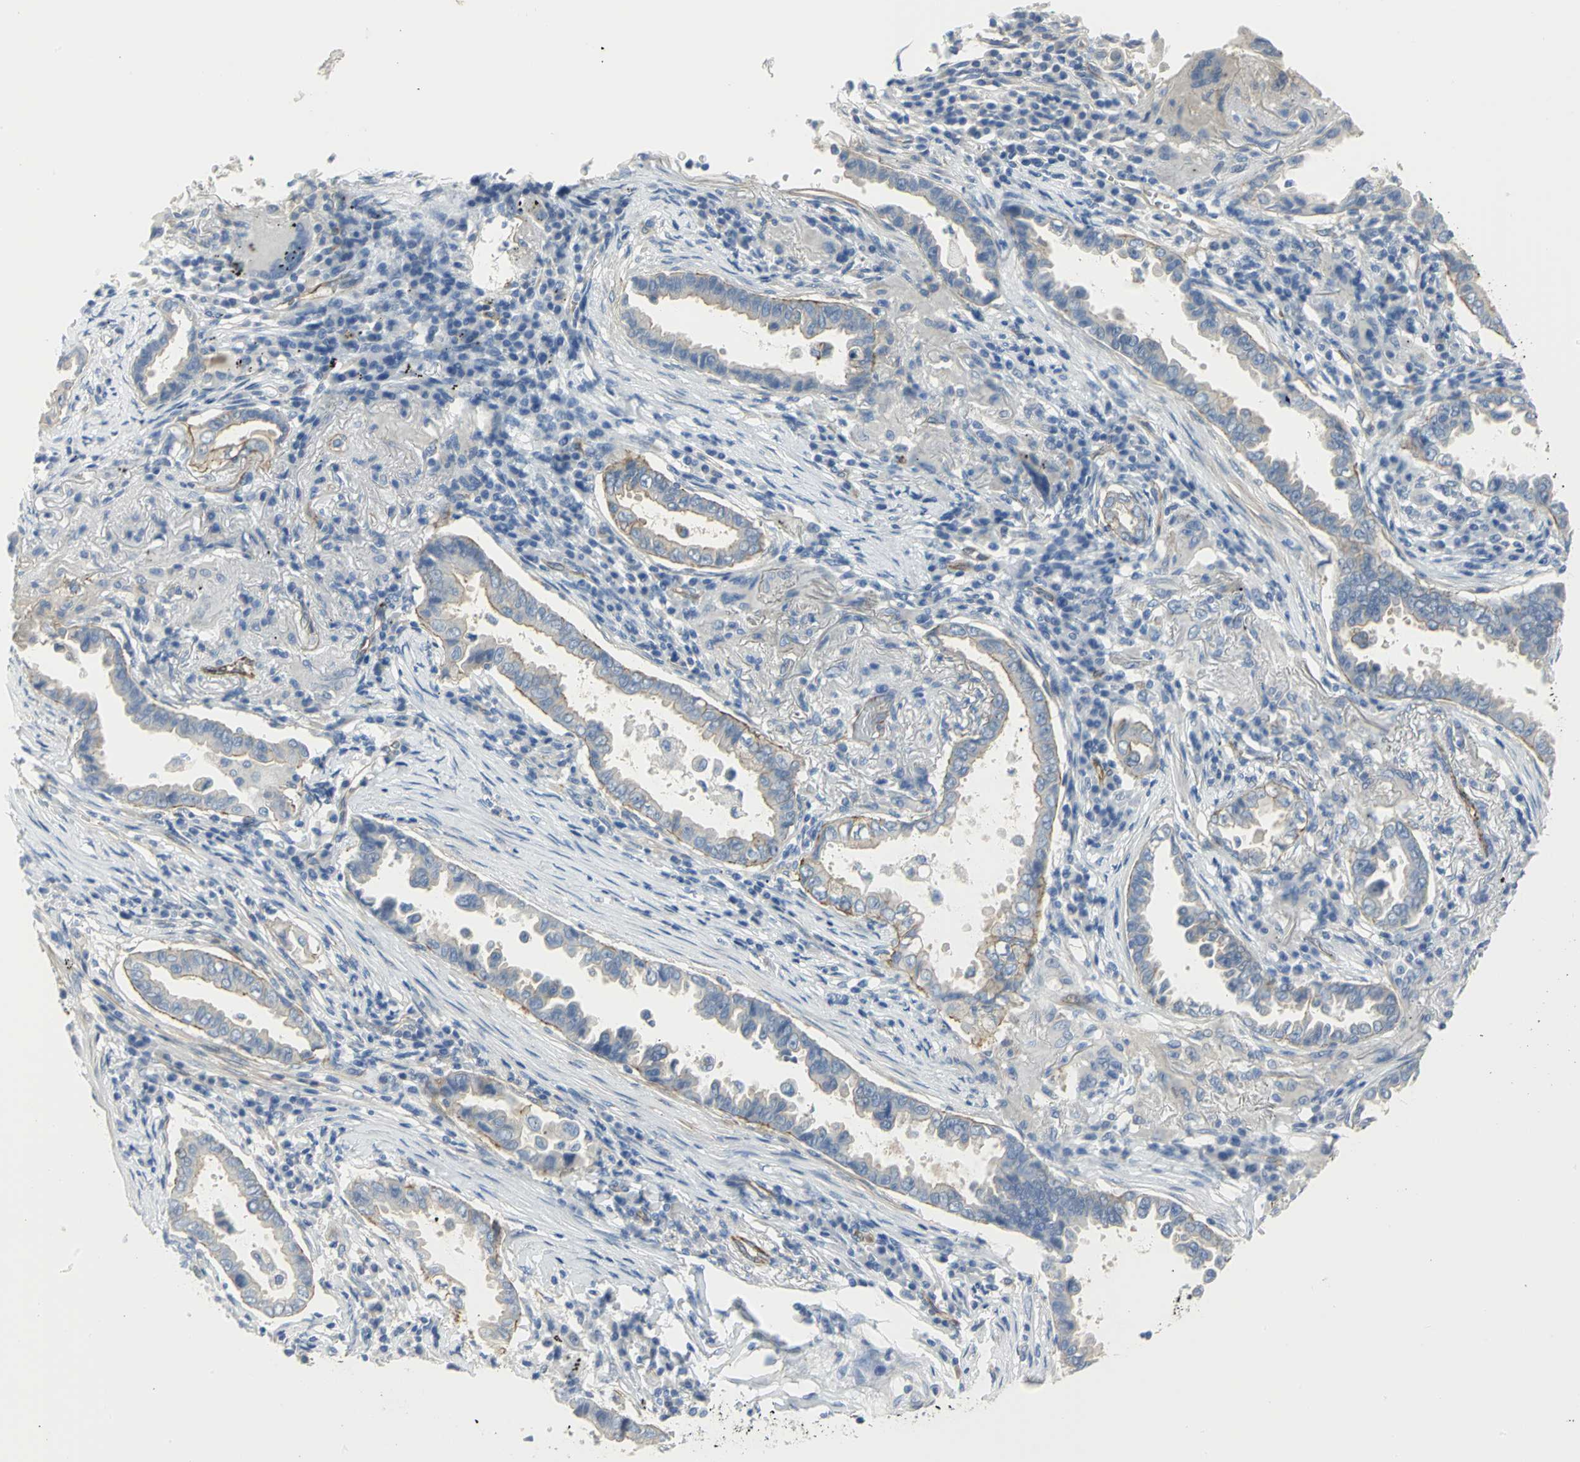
{"staining": {"intensity": "moderate", "quantity": "25%-75%", "location": "cytoplasmic/membranous"}, "tissue": "lung cancer", "cell_type": "Tumor cells", "image_type": "cancer", "snomed": [{"axis": "morphology", "description": "Normal tissue, NOS"}, {"axis": "morphology", "description": "Inflammation, NOS"}, {"axis": "morphology", "description": "Adenocarcinoma, NOS"}, {"axis": "topography", "description": "Lung"}], "caption": "An IHC micrograph of neoplastic tissue is shown. Protein staining in brown highlights moderate cytoplasmic/membranous positivity in lung adenocarcinoma within tumor cells.", "gene": "FLNB", "patient": {"sex": "female", "age": 64}}